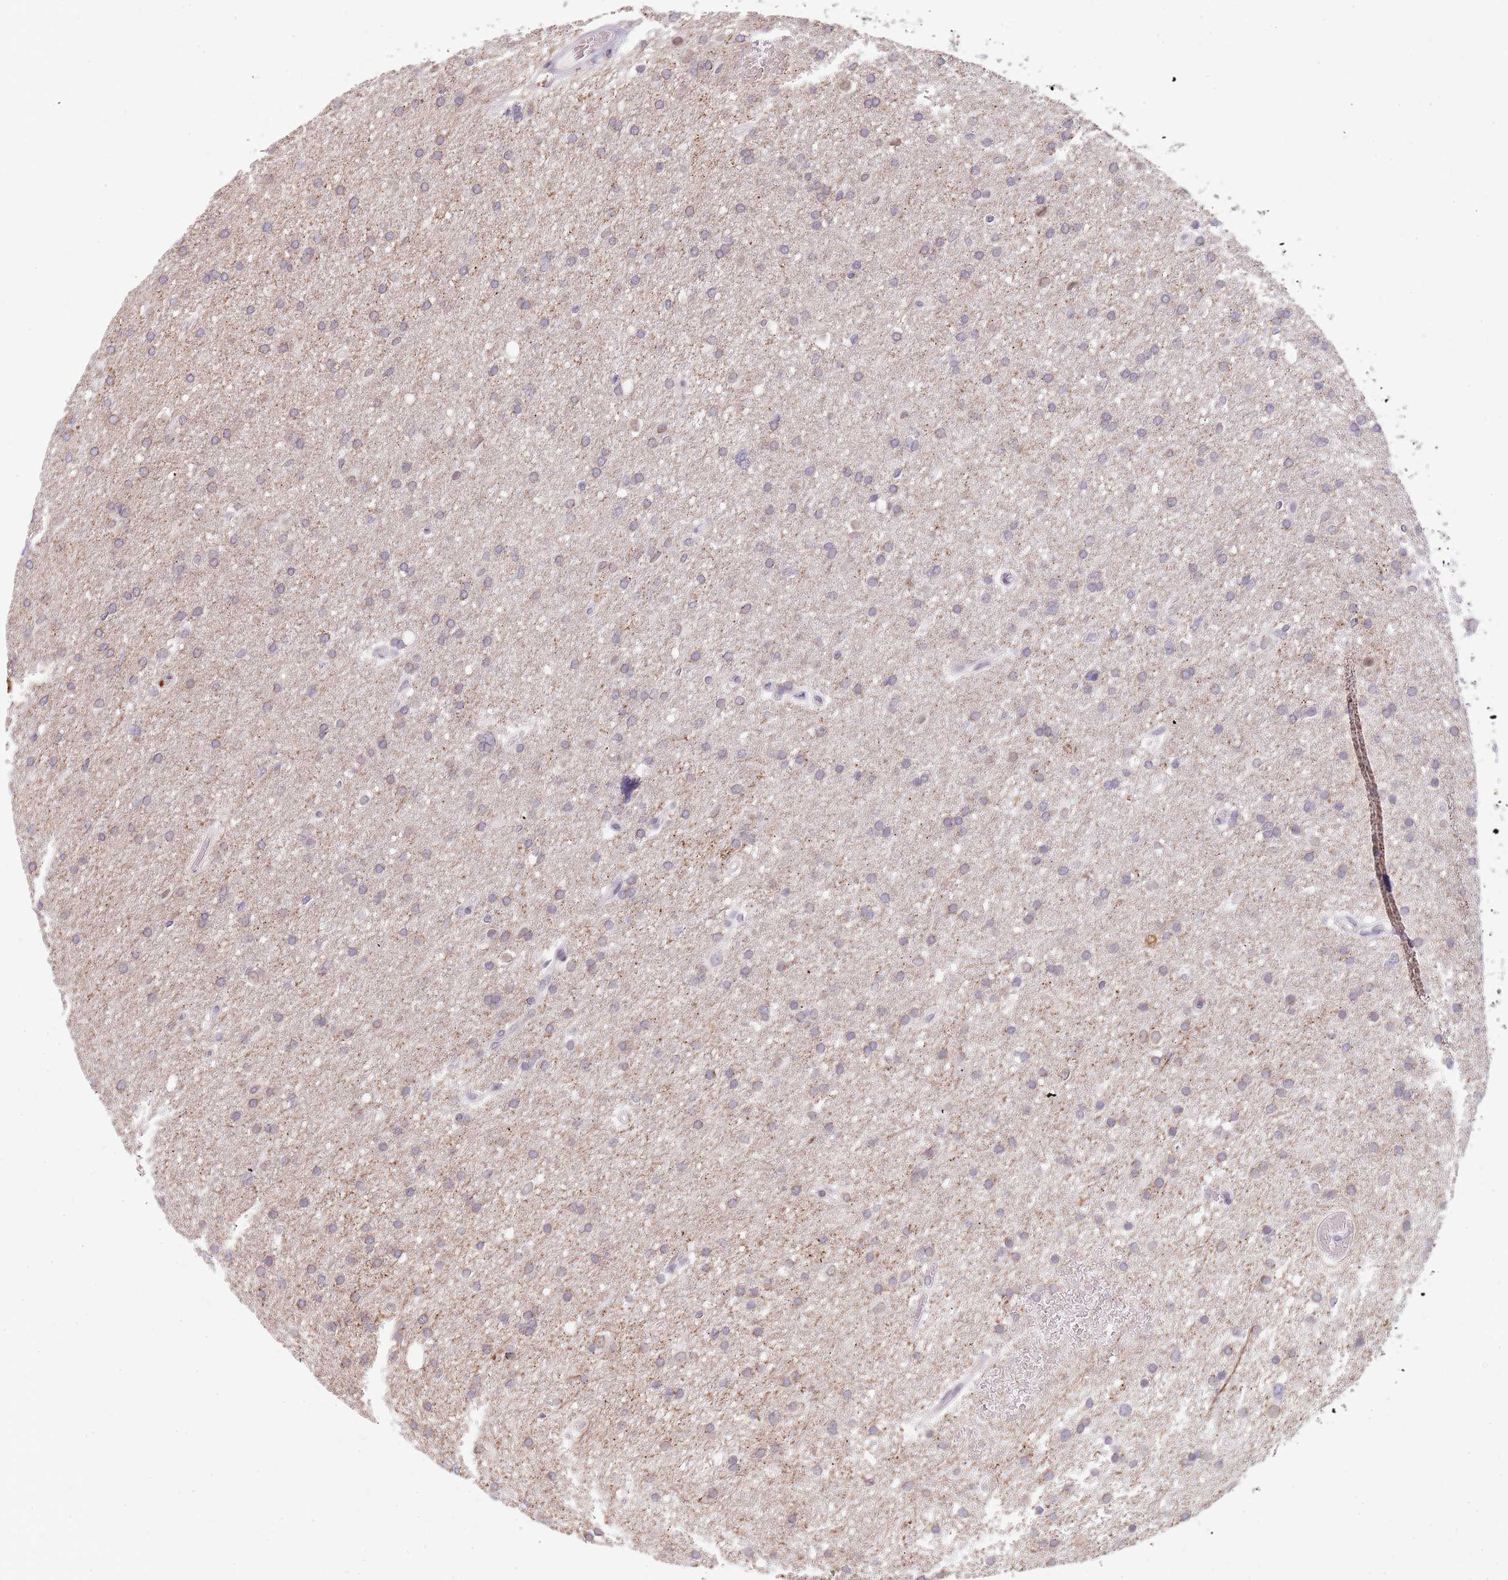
{"staining": {"intensity": "weak", "quantity": ">75%", "location": "cytoplasmic/membranous"}, "tissue": "glioma", "cell_type": "Tumor cells", "image_type": "cancer", "snomed": [{"axis": "morphology", "description": "Glioma, malignant, High grade"}, {"axis": "topography", "description": "Cerebral cortex"}], "caption": "Immunohistochemistry (IHC) image of neoplastic tissue: human high-grade glioma (malignant) stained using immunohistochemistry demonstrates low levels of weak protein expression localized specifically in the cytoplasmic/membranous of tumor cells, appearing as a cytoplasmic/membranous brown color.", "gene": "KLHDC2", "patient": {"sex": "female", "age": 36}}